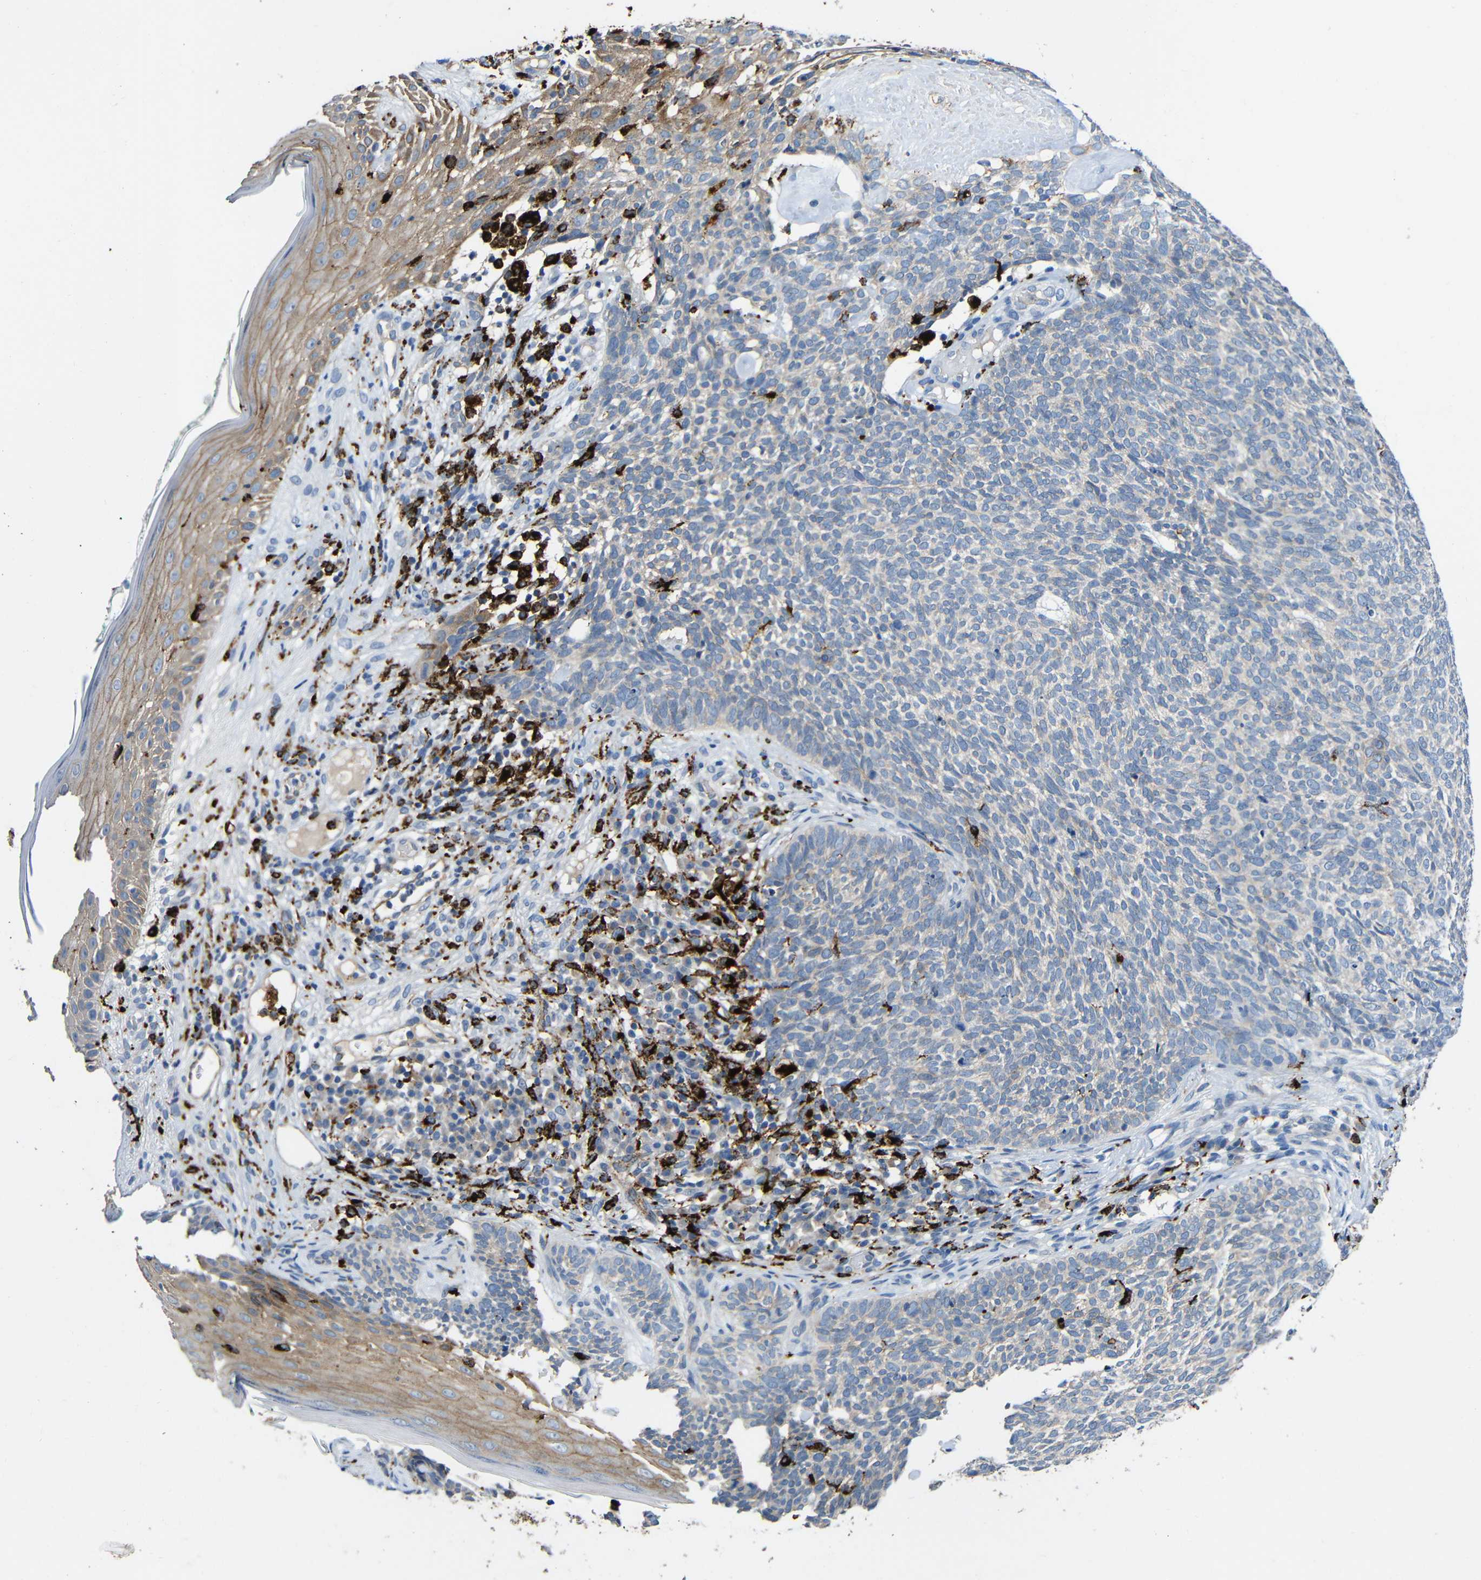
{"staining": {"intensity": "weak", "quantity": ">75%", "location": "cytoplasmic/membranous"}, "tissue": "skin cancer", "cell_type": "Tumor cells", "image_type": "cancer", "snomed": [{"axis": "morphology", "description": "Basal cell carcinoma"}, {"axis": "topography", "description": "Skin"}], "caption": "The immunohistochemical stain shows weak cytoplasmic/membranous expression in tumor cells of skin cancer (basal cell carcinoma) tissue.", "gene": "HLA-DMA", "patient": {"sex": "female", "age": 84}}